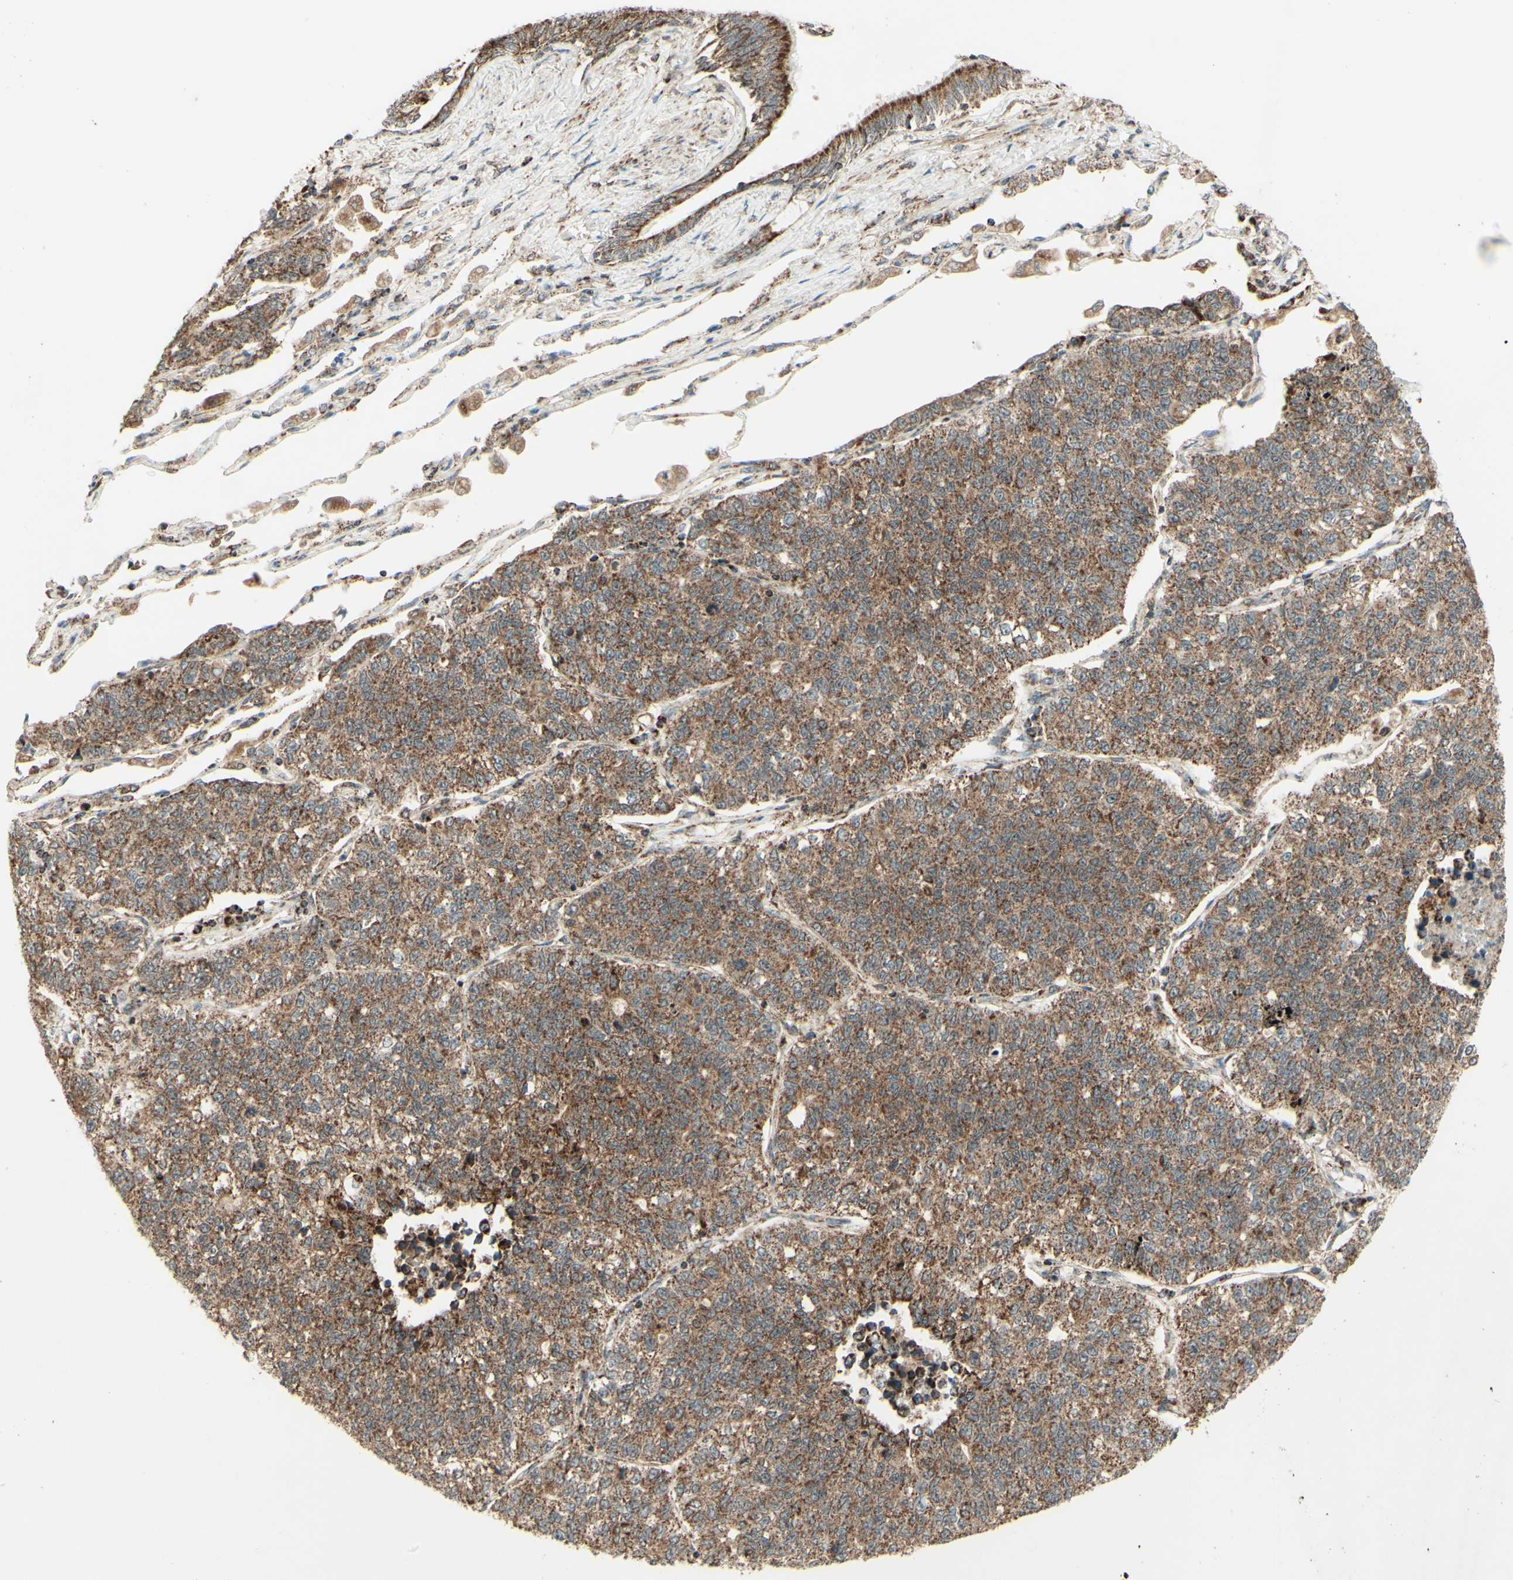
{"staining": {"intensity": "moderate", "quantity": ">75%", "location": "cytoplasmic/membranous"}, "tissue": "lung cancer", "cell_type": "Tumor cells", "image_type": "cancer", "snomed": [{"axis": "morphology", "description": "Adenocarcinoma, NOS"}, {"axis": "topography", "description": "Lung"}], "caption": "Immunohistochemical staining of human lung cancer demonstrates medium levels of moderate cytoplasmic/membranous positivity in approximately >75% of tumor cells.", "gene": "DHRS3", "patient": {"sex": "male", "age": 49}}